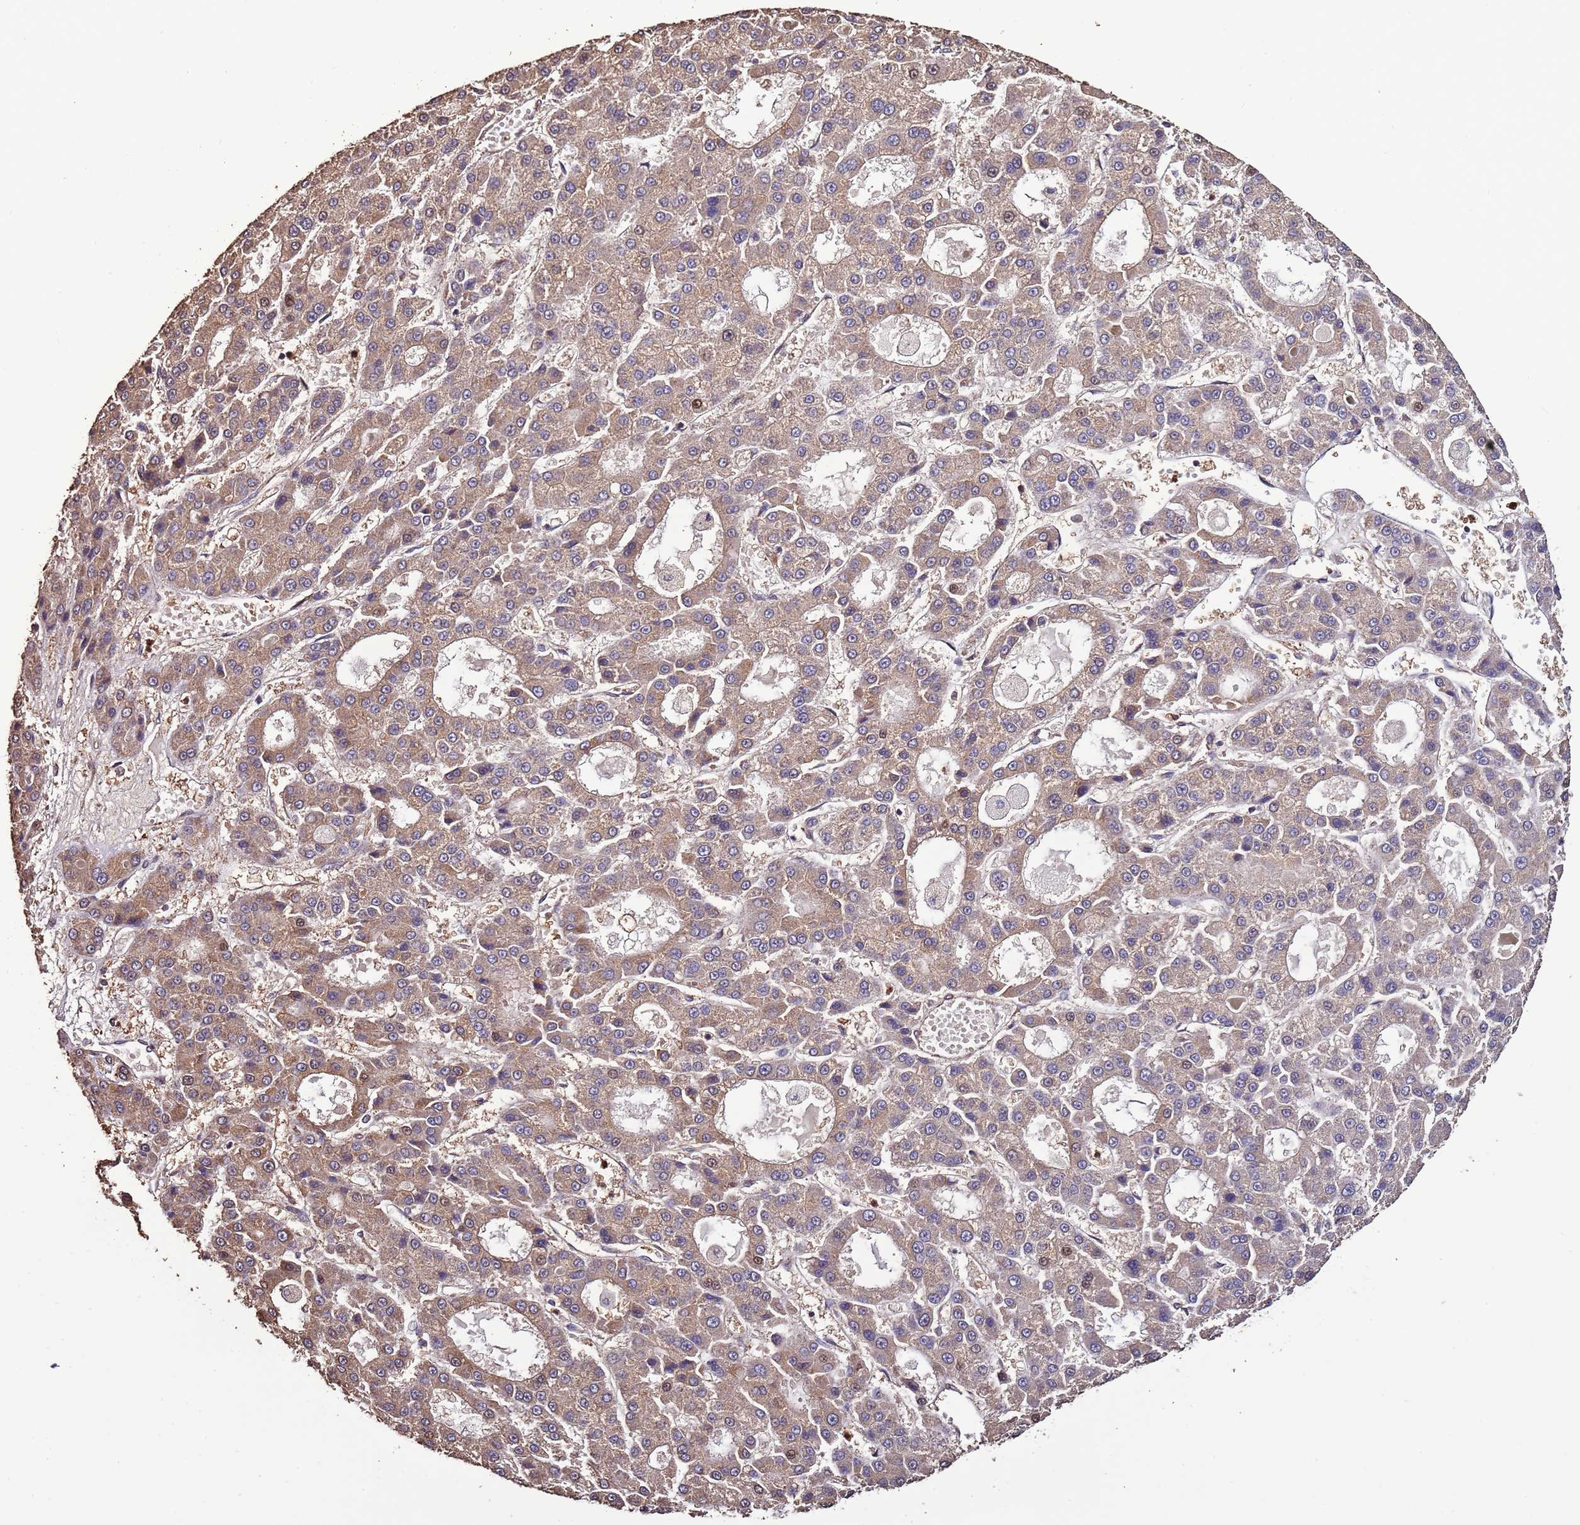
{"staining": {"intensity": "moderate", "quantity": ">75%", "location": "cytoplasmic/membranous"}, "tissue": "liver cancer", "cell_type": "Tumor cells", "image_type": "cancer", "snomed": [{"axis": "morphology", "description": "Carcinoma, Hepatocellular, NOS"}, {"axis": "topography", "description": "Liver"}], "caption": "Liver hepatocellular carcinoma stained with immunohistochemistry exhibits moderate cytoplasmic/membranous staining in about >75% of tumor cells.", "gene": "SLC41A3", "patient": {"sex": "male", "age": 70}}